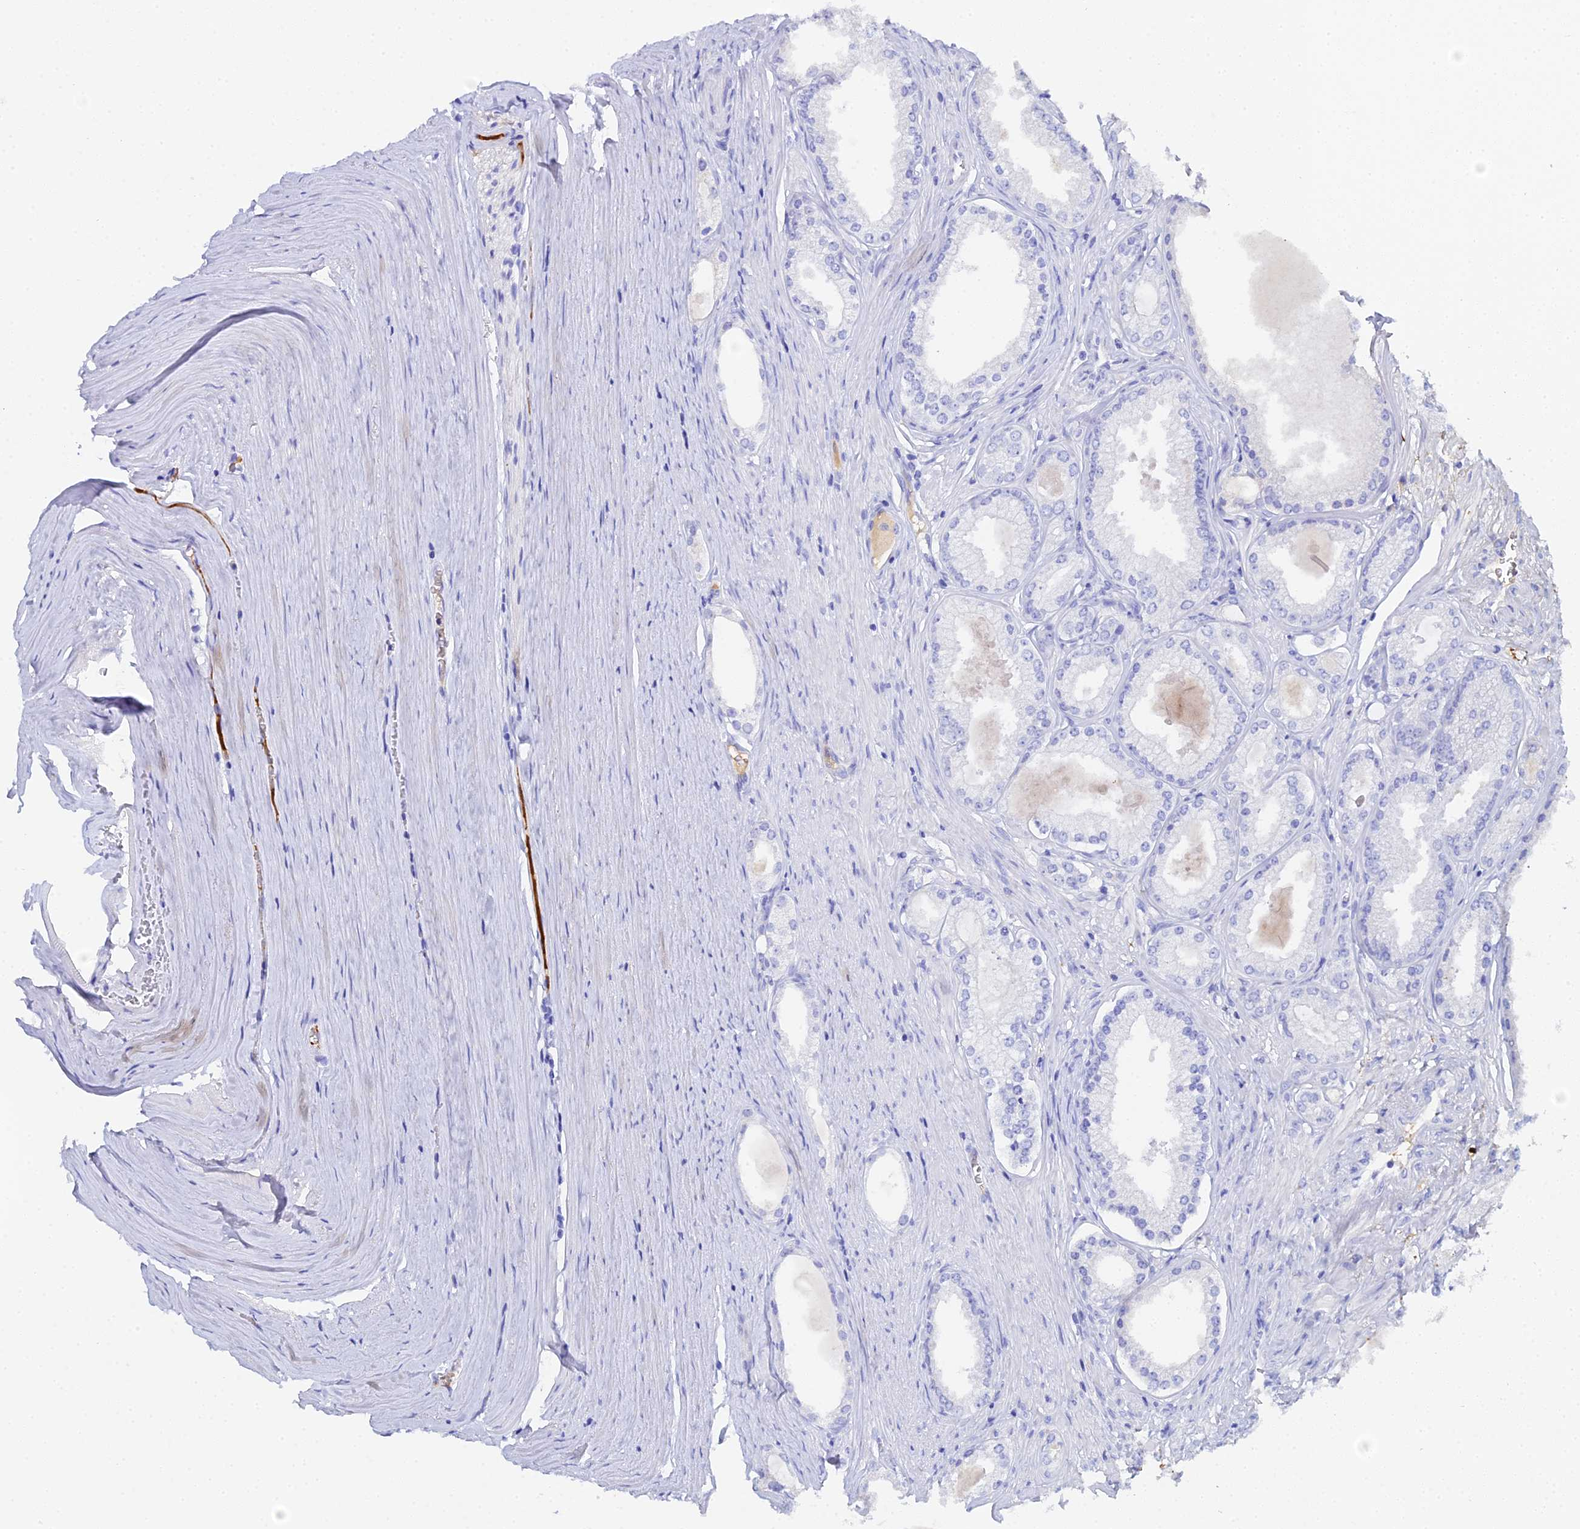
{"staining": {"intensity": "negative", "quantity": "none", "location": "none"}, "tissue": "prostate cancer", "cell_type": "Tumor cells", "image_type": "cancer", "snomed": [{"axis": "morphology", "description": "Adenocarcinoma, High grade"}, {"axis": "topography", "description": "Prostate"}], "caption": "DAB immunohistochemical staining of adenocarcinoma (high-grade) (prostate) shows no significant positivity in tumor cells. (Brightfield microscopy of DAB (3,3'-diaminobenzidine) immunohistochemistry (IHC) at high magnification).", "gene": "CELA3A", "patient": {"sex": "male", "age": 68}}